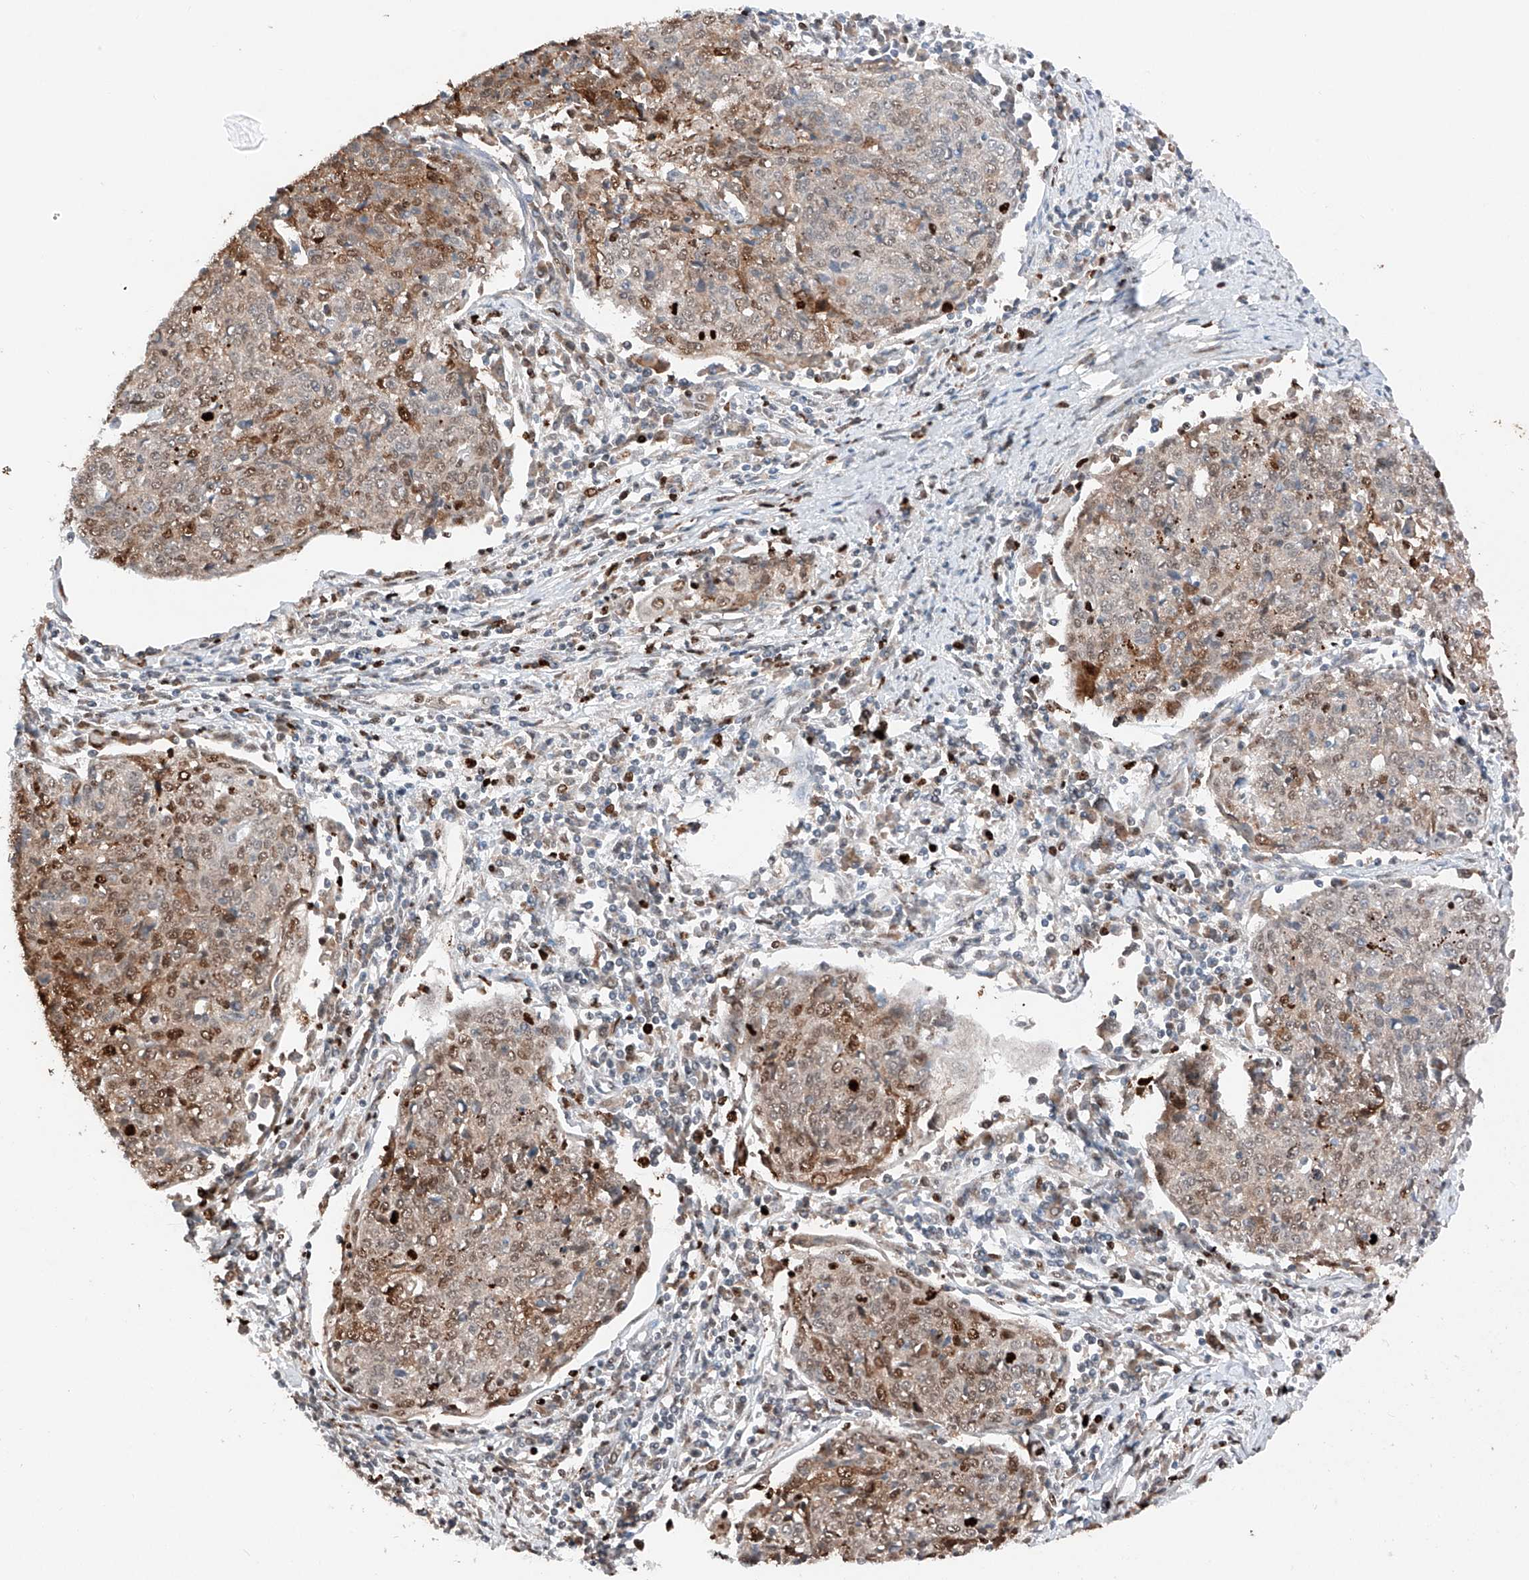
{"staining": {"intensity": "moderate", "quantity": "25%-75%", "location": "cytoplasmic/membranous,nuclear"}, "tissue": "cervical cancer", "cell_type": "Tumor cells", "image_type": "cancer", "snomed": [{"axis": "morphology", "description": "Squamous cell carcinoma, NOS"}, {"axis": "topography", "description": "Cervix"}], "caption": "This photomicrograph demonstrates cervical cancer (squamous cell carcinoma) stained with immunohistochemistry (IHC) to label a protein in brown. The cytoplasmic/membranous and nuclear of tumor cells show moderate positivity for the protein. Nuclei are counter-stained blue.", "gene": "TBX4", "patient": {"sex": "female", "age": 48}}